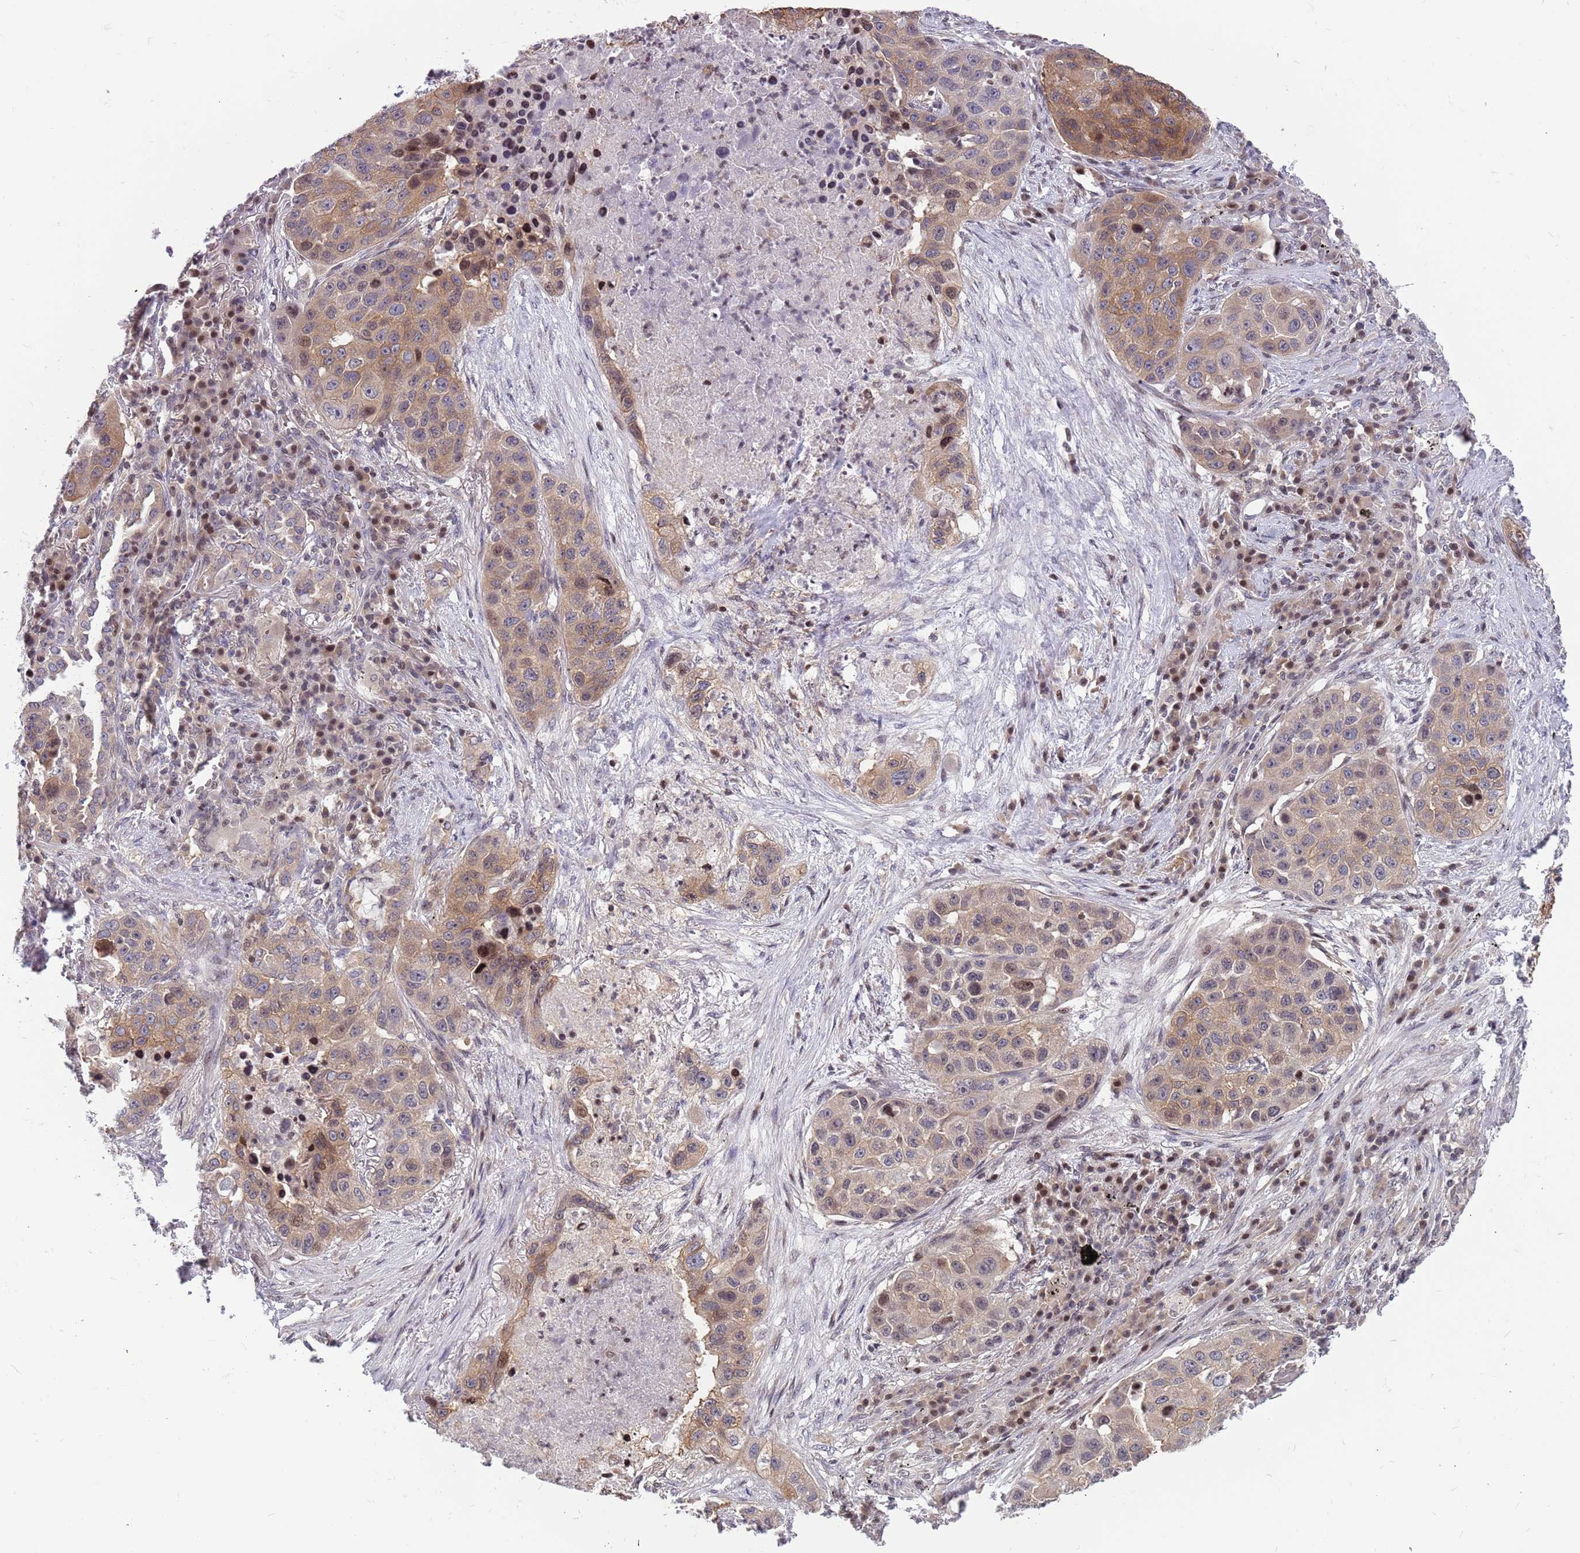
{"staining": {"intensity": "moderate", "quantity": ">75%", "location": "nuclear"}, "tissue": "lung cancer", "cell_type": "Tumor cells", "image_type": "cancer", "snomed": [{"axis": "morphology", "description": "Squamous cell carcinoma, NOS"}, {"axis": "topography", "description": "Lung"}], "caption": "Squamous cell carcinoma (lung) stained with a protein marker demonstrates moderate staining in tumor cells.", "gene": "ARHGEF5", "patient": {"sex": "female", "age": 63}}